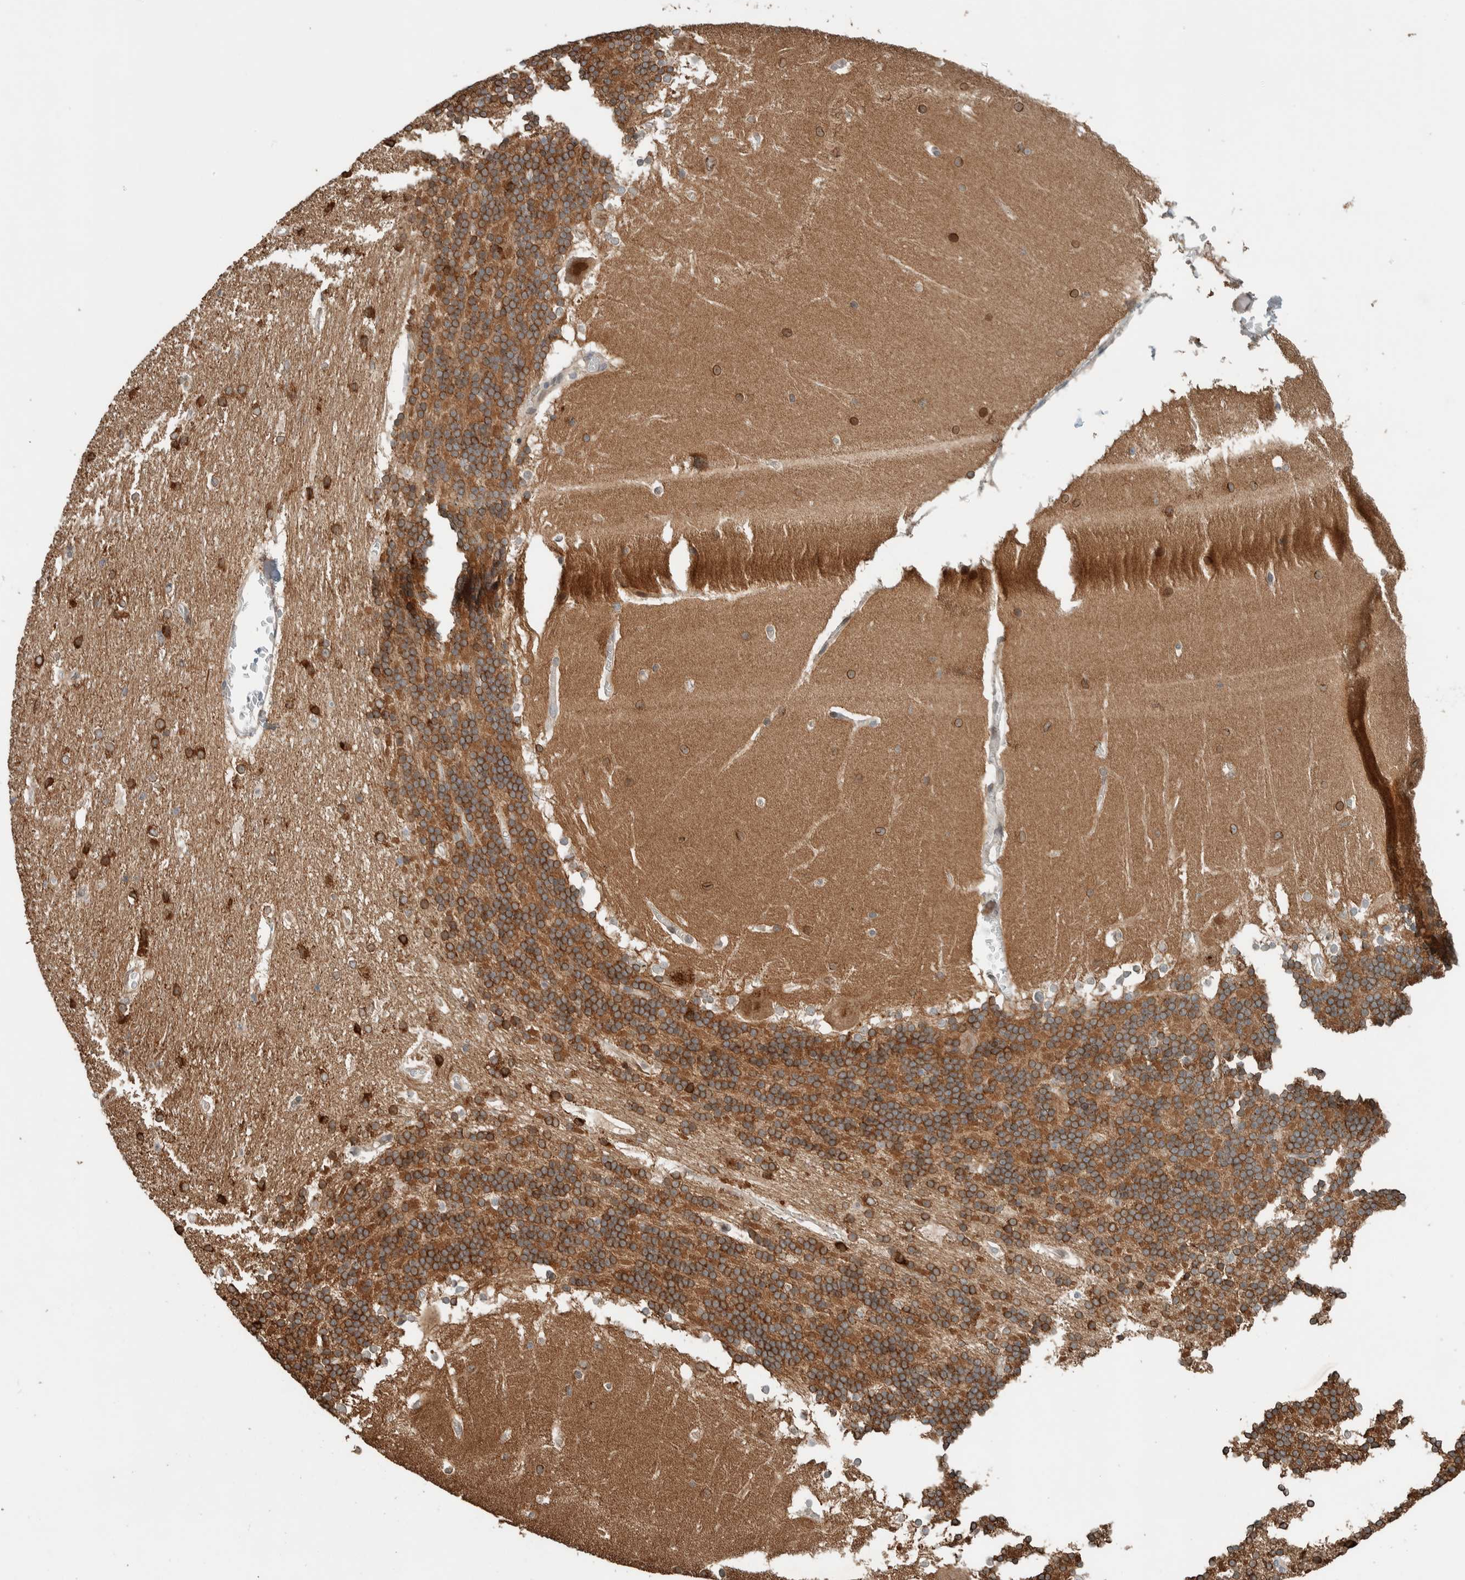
{"staining": {"intensity": "moderate", "quantity": ">75%", "location": "cytoplasmic/membranous"}, "tissue": "cerebellum", "cell_type": "Cells in granular layer", "image_type": "normal", "snomed": [{"axis": "morphology", "description": "Normal tissue, NOS"}, {"axis": "topography", "description": "Cerebellum"}], "caption": "Moderate cytoplasmic/membranous staining for a protein is seen in approximately >75% of cells in granular layer of benign cerebellum using immunohistochemistry.", "gene": "NBR1", "patient": {"sex": "female", "age": 19}}